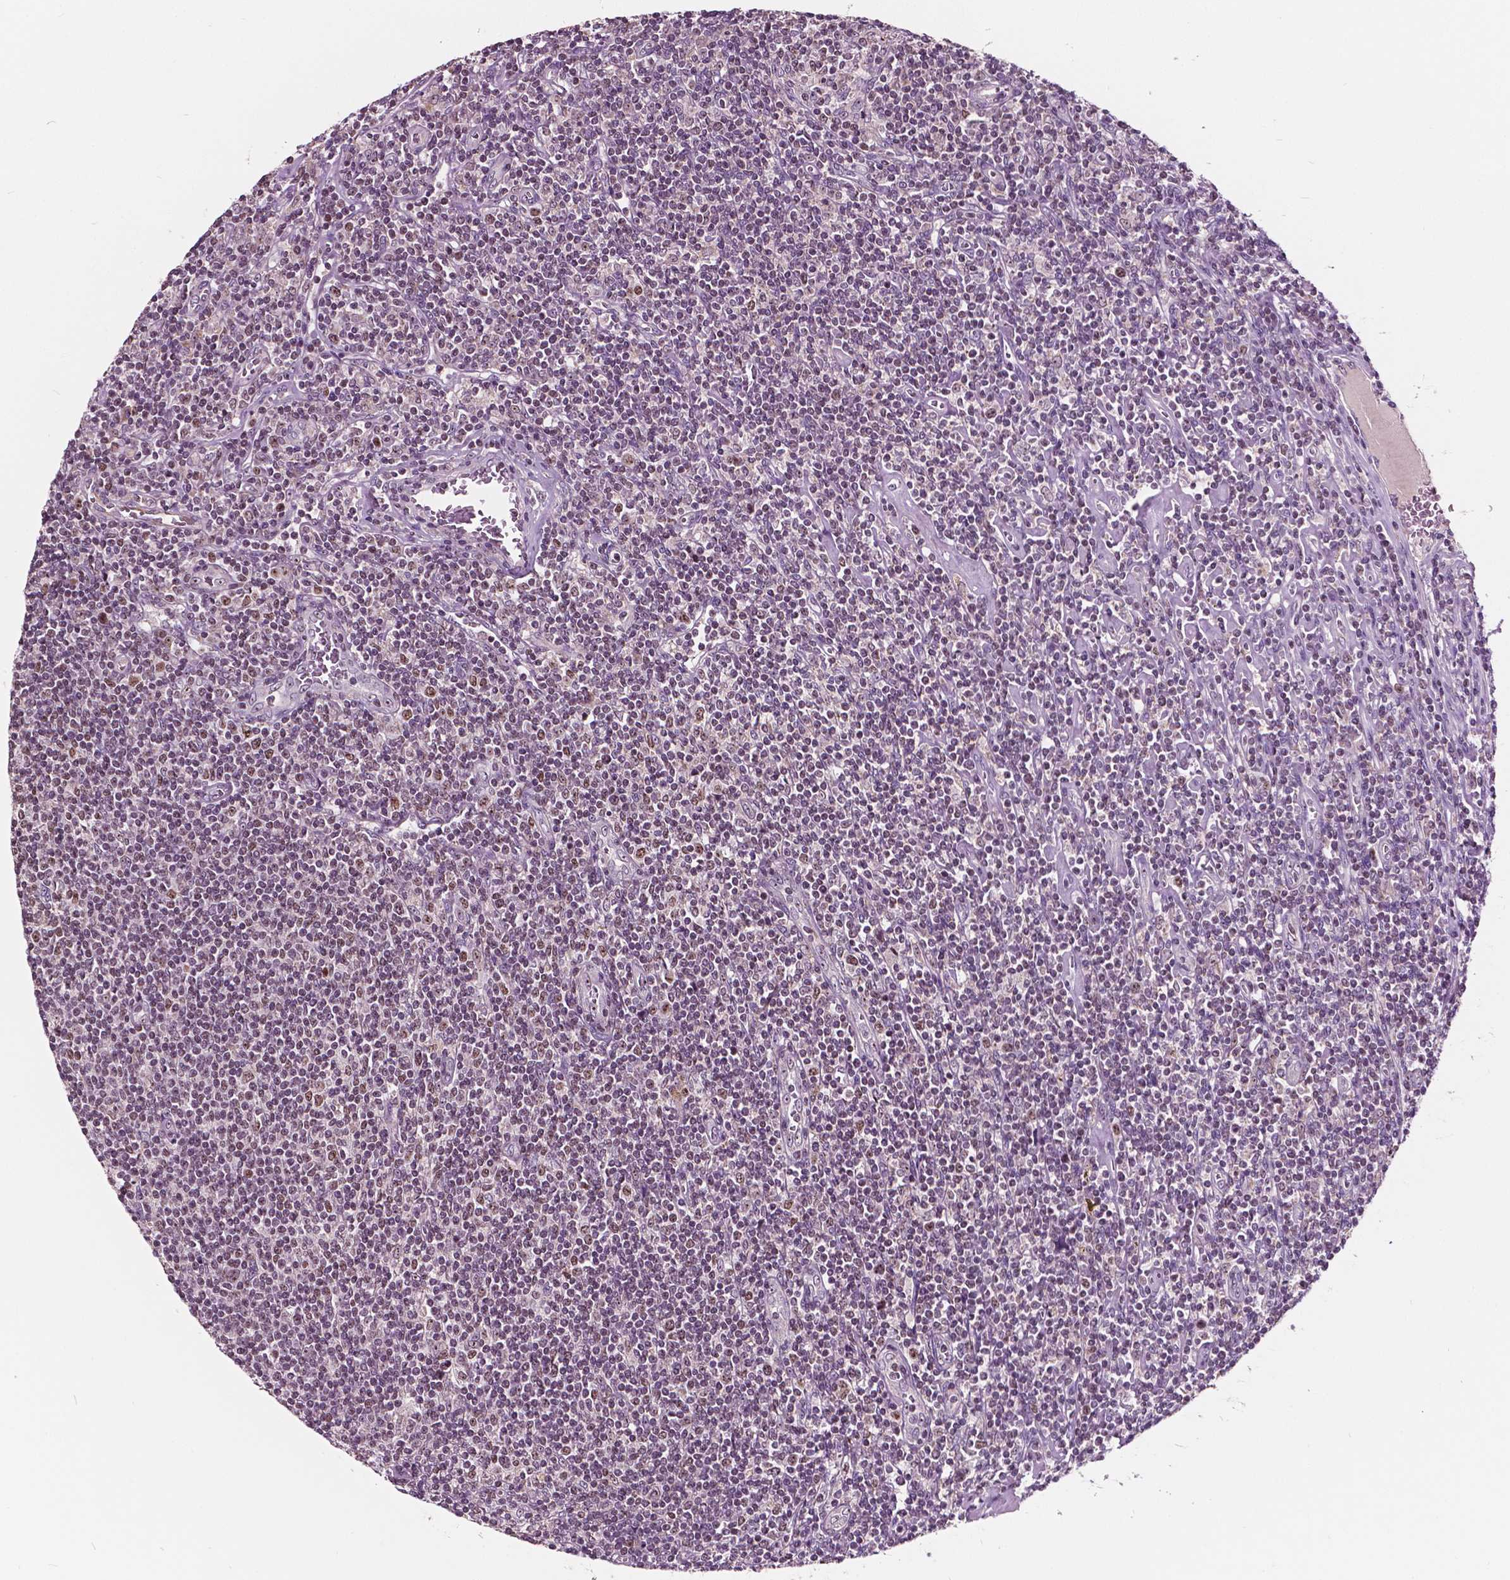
{"staining": {"intensity": "weak", "quantity": "25%-75%", "location": "nuclear"}, "tissue": "lymphoma", "cell_type": "Tumor cells", "image_type": "cancer", "snomed": [{"axis": "morphology", "description": "Hodgkin's disease, NOS"}, {"axis": "topography", "description": "Lymph node"}], "caption": "Lymphoma was stained to show a protein in brown. There is low levels of weak nuclear positivity in approximately 25%-75% of tumor cells.", "gene": "ODF3L2", "patient": {"sex": "male", "age": 40}}